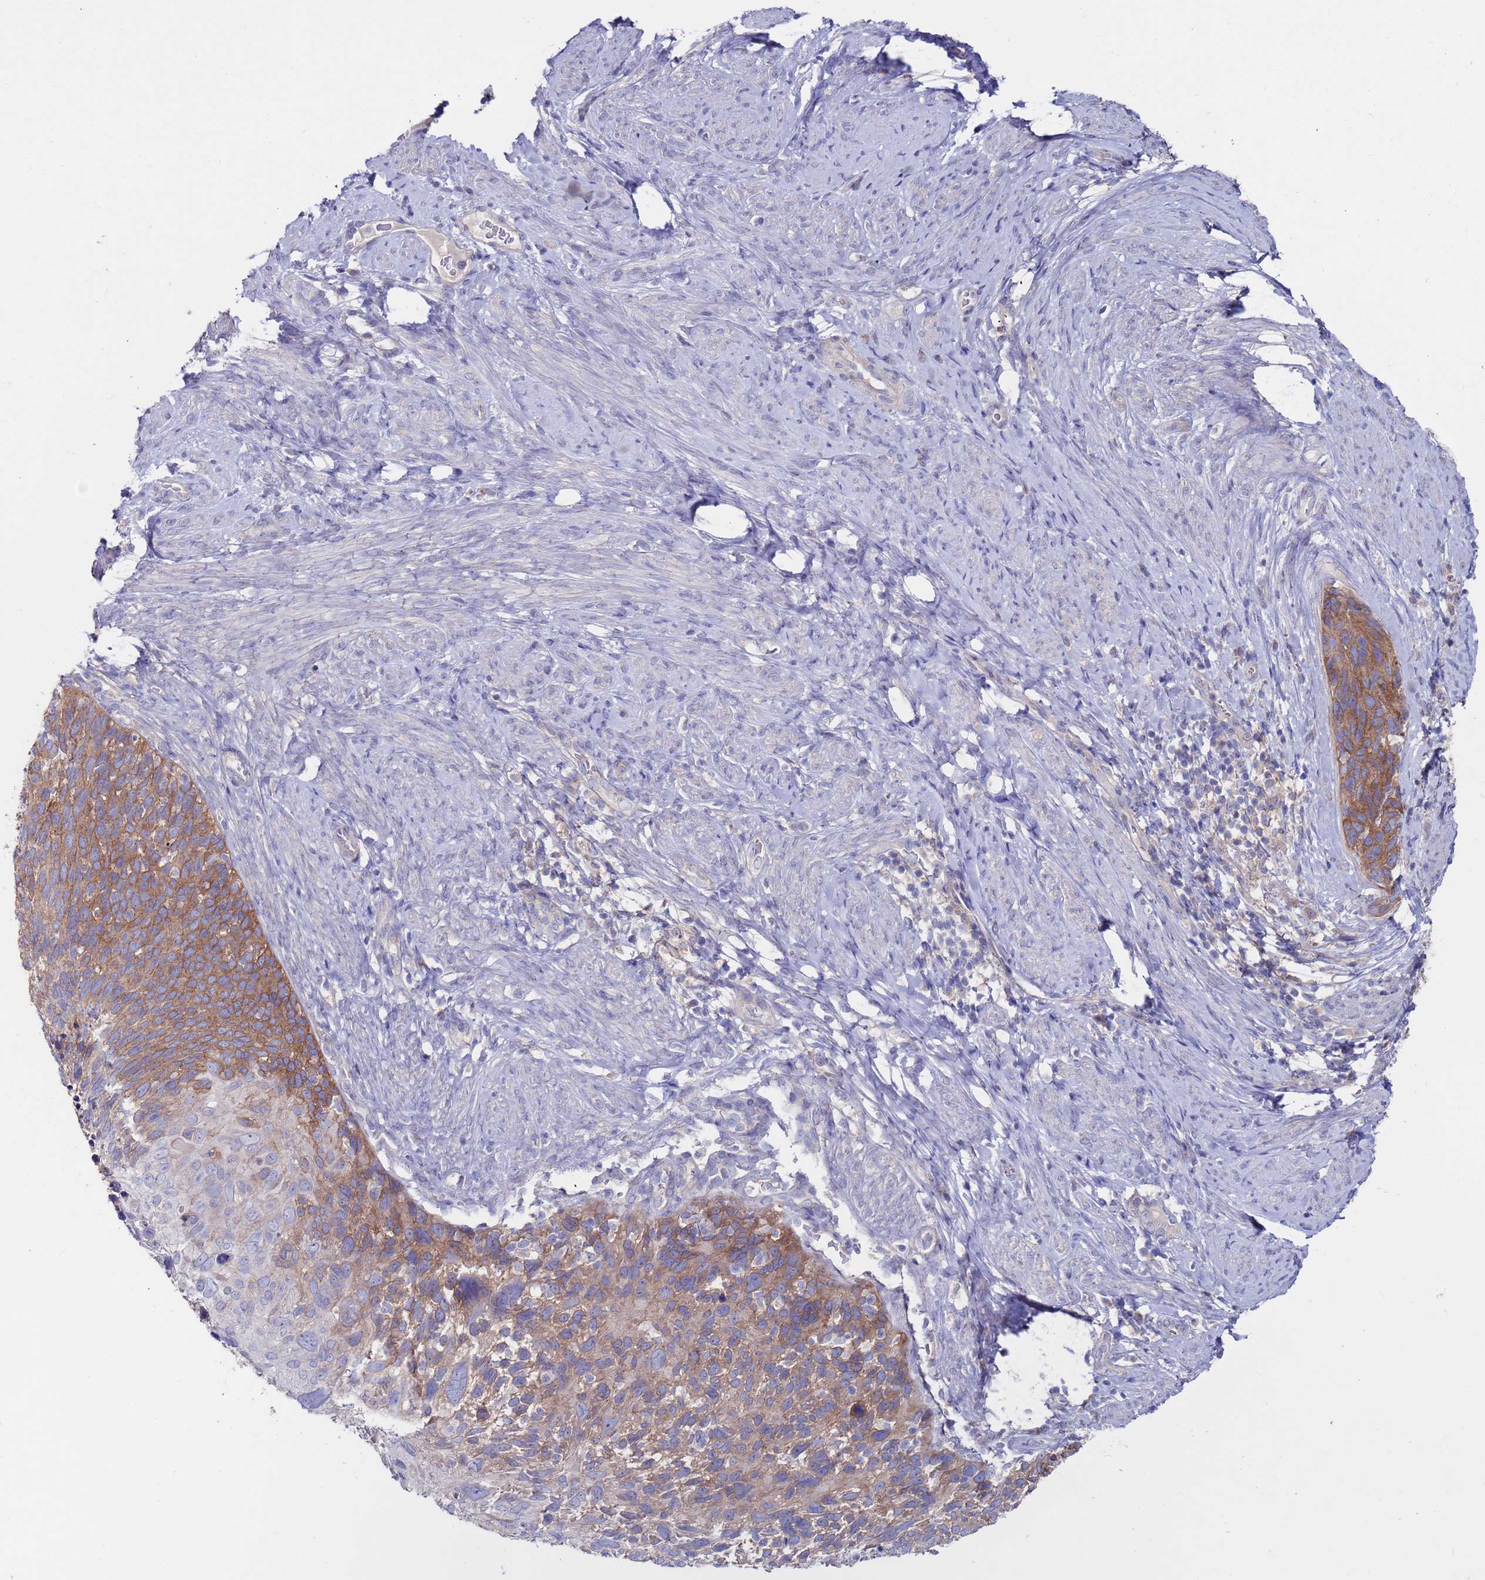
{"staining": {"intensity": "moderate", "quantity": "25%-75%", "location": "cytoplasmic/membranous"}, "tissue": "cervical cancer", "cell_type": "Tumor cells", "image_type": "cancer", "snomed": [{"axis": "morphology", "description": "Squamous cell carcinoma, NOS"}, {"axis": "topography", "description": "Cervix"}], "caption": "Squamous cell carcinoma (cervical) tissue reveals moderate cytoplasmic/membranous expression in about 25%-75% of tumor cells", "gene": "KRTCAP3", "patient": {"sex": "female", "age": 80}}